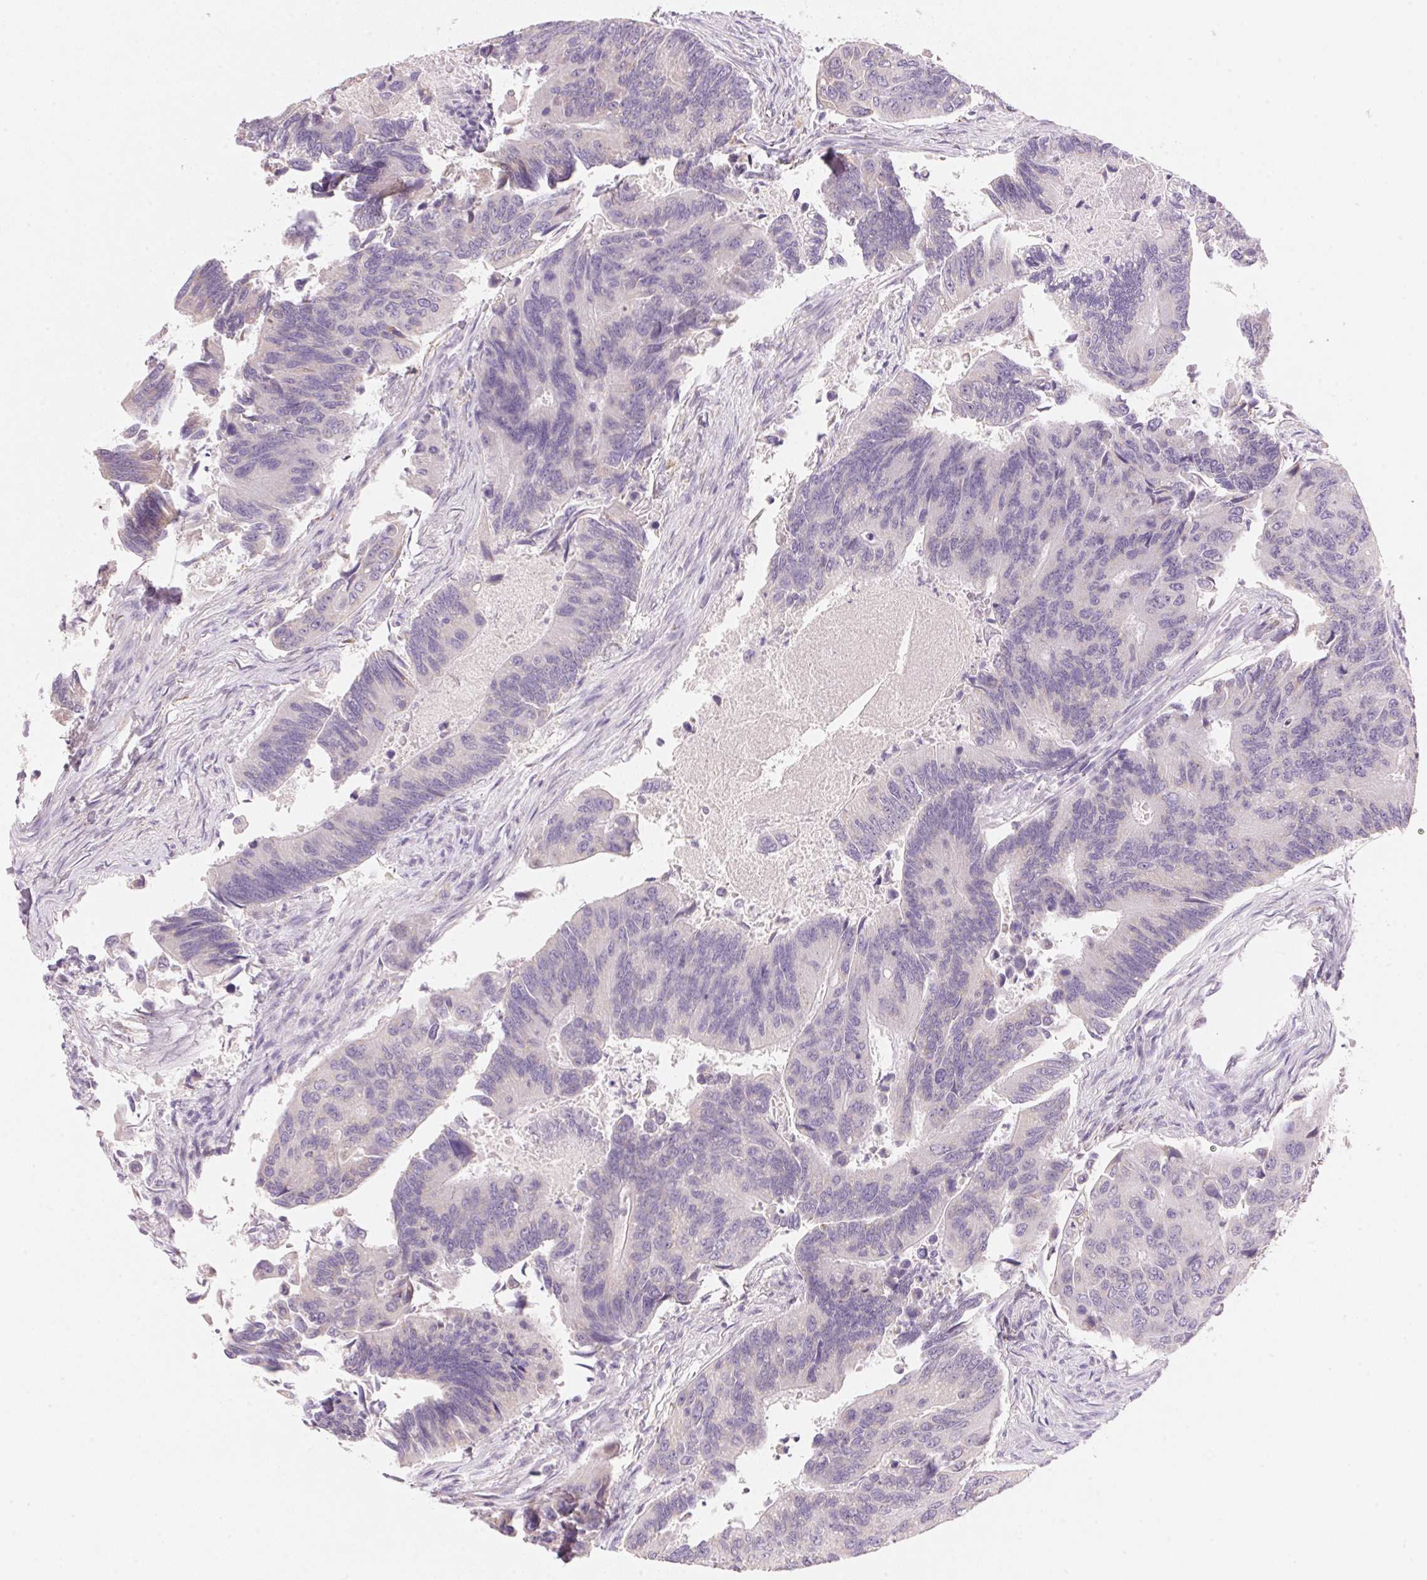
{"staining": {"intensity": "negative", "quantity": "none", "location": "none"}, "tissue": "colorectal cancer", "cell_type": "Tumor cells", "image_type": "cancer", "snomed": [{"axis": "morphology", "description": "Adenocarcinoma, NOS"}, {"axis": "topography", "description": "Colon"}], "caption": "Immunohistochemistry of human colorectal cancer demonstrates no expression in tumor cells.", "gene": "CYP11B1", "patient": {"sex": "female", "age": 67}}